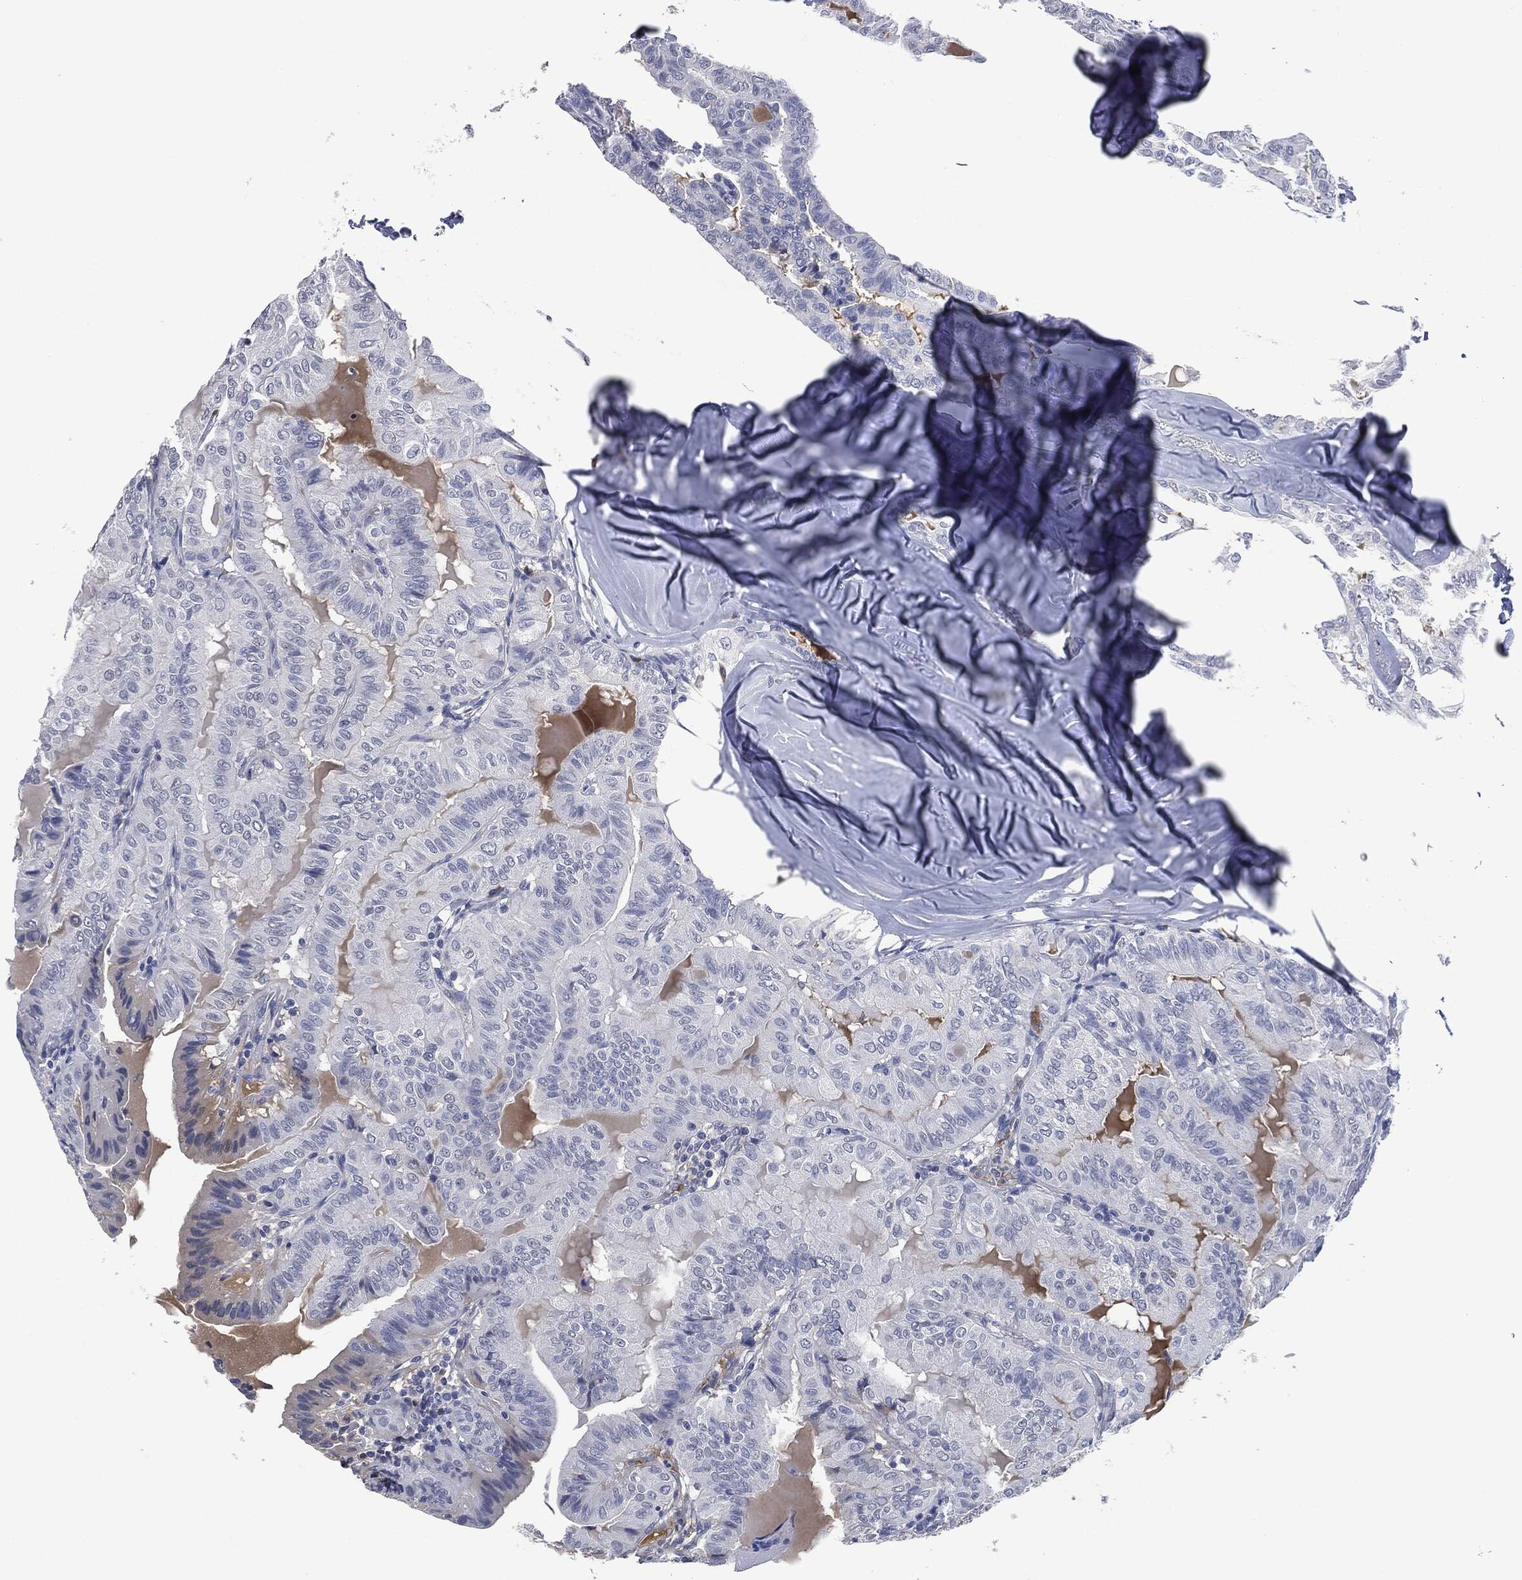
{"staining": {"intensity": "negative", "quantity": "none", "location": "none"}, "tissue": "thyroid cancer", "cell_type": "Tumor cells", "image_type": "cancer", "snomed": [{"axis": "morphology", "description": "Papillary adenocarcinoma, NOS"}, {"axis": "topography", "description": "Thyroid gland"}], "caption": "Thyroid cancer was stained to show a protein in brown. There is no significant staining in tumor cells.", "gene": "SIGLEC7", "patient": {"sex": "female", "age": 68}}